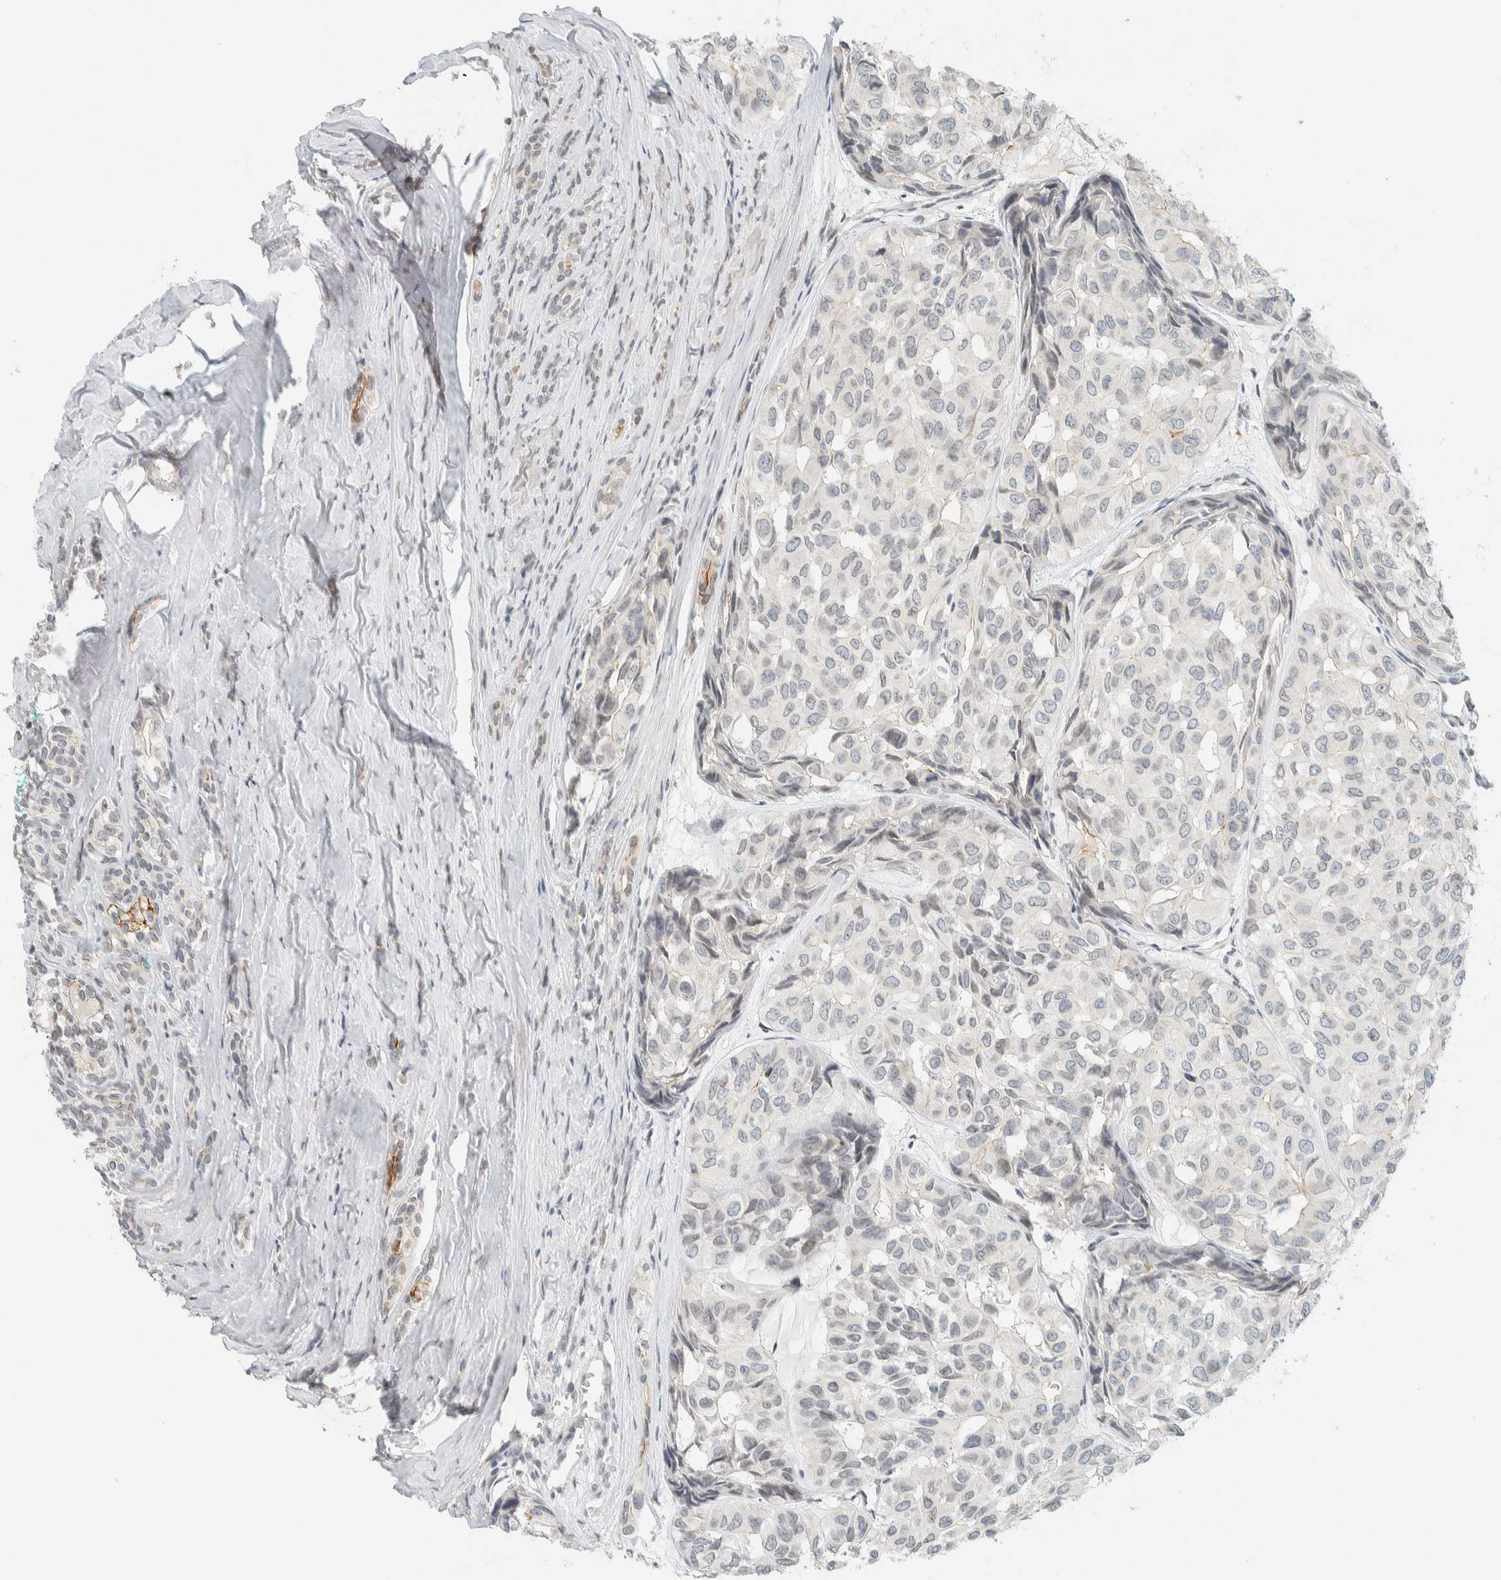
{"staining": {"intensity": "negative", "quantity": "none", "location": "none"}, "tissue": "head and neck cancer", "cell_type": "Tumor cells", "image_type": "cancer", "snomed": [{"axis": "morphology", "description": "Adenocarcinoma, NOS"}, {"axis": "topography", "description": "Salivary gland, NOS"}, {"axis": "topography", "description": "Head-Neck"}], "caption": "An image of head and neck cancer (adenocarcinoma) stained for a protein shows no brown staining in tumor cells.", "gene": "C1QTNF12", "patient": {"sex": "female", "age": 76}}